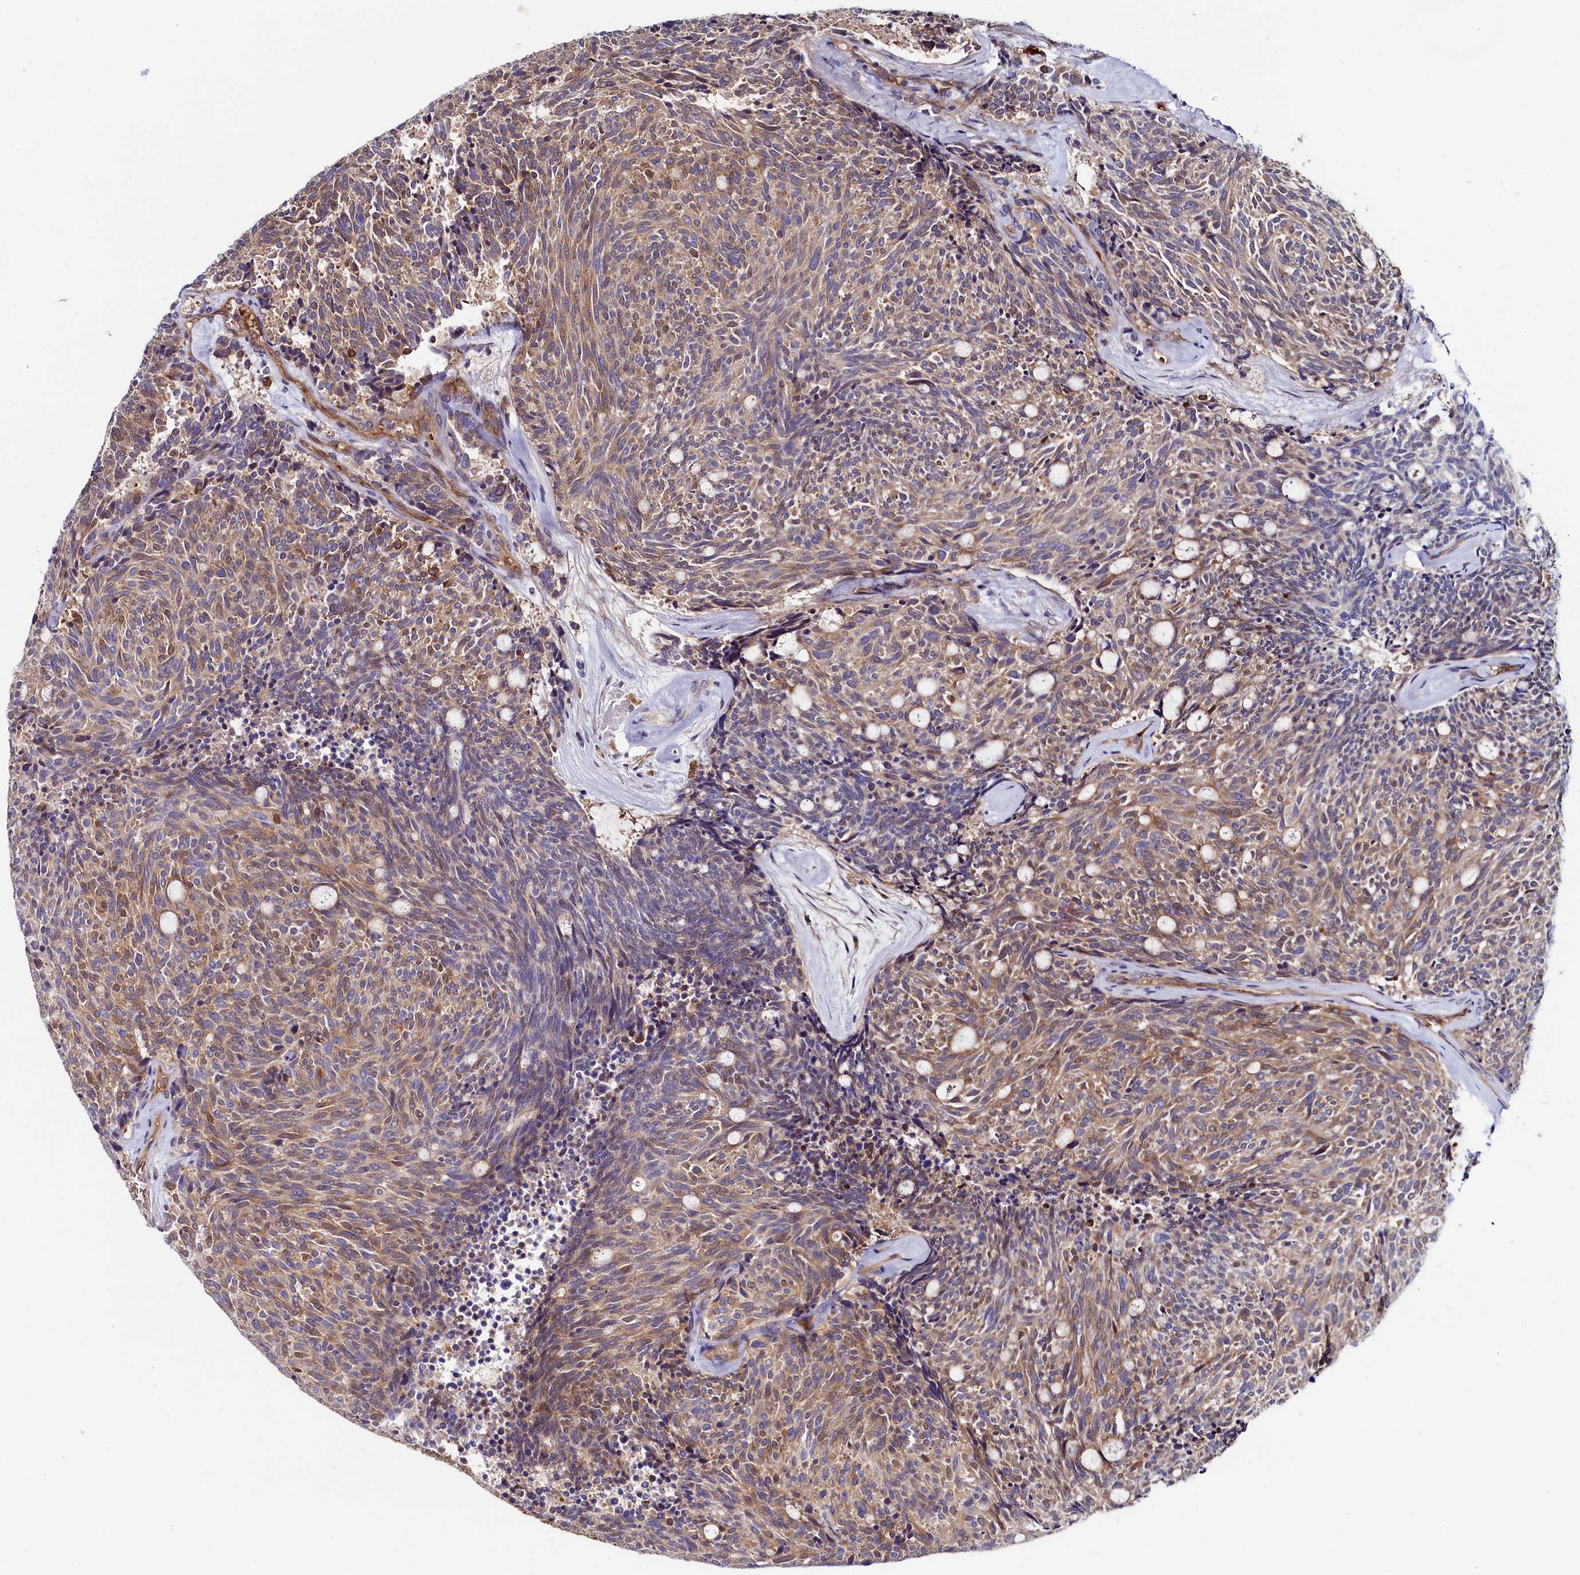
{"staining": {"intensity": "moderate", "quantity": ">75%", "location": "cytoplasmic/membranous"}, "tissue": "carcinoid", "cell_type": "Tumor cells", "image_type": "cancer", "snomed": [{"axis": "morphology", "description": "Carcinoid, malignant, NOS"}, {"axis": "topography", "description": "Pancreas"}], "caption": "A micrograph of carcinoid (malignant) stained for a protein reveals moderate cytoplasmic/membranous brown staining in tumor cells.", "gene": "ASTE1", "patient": {"sex": "female", "age": 54}}